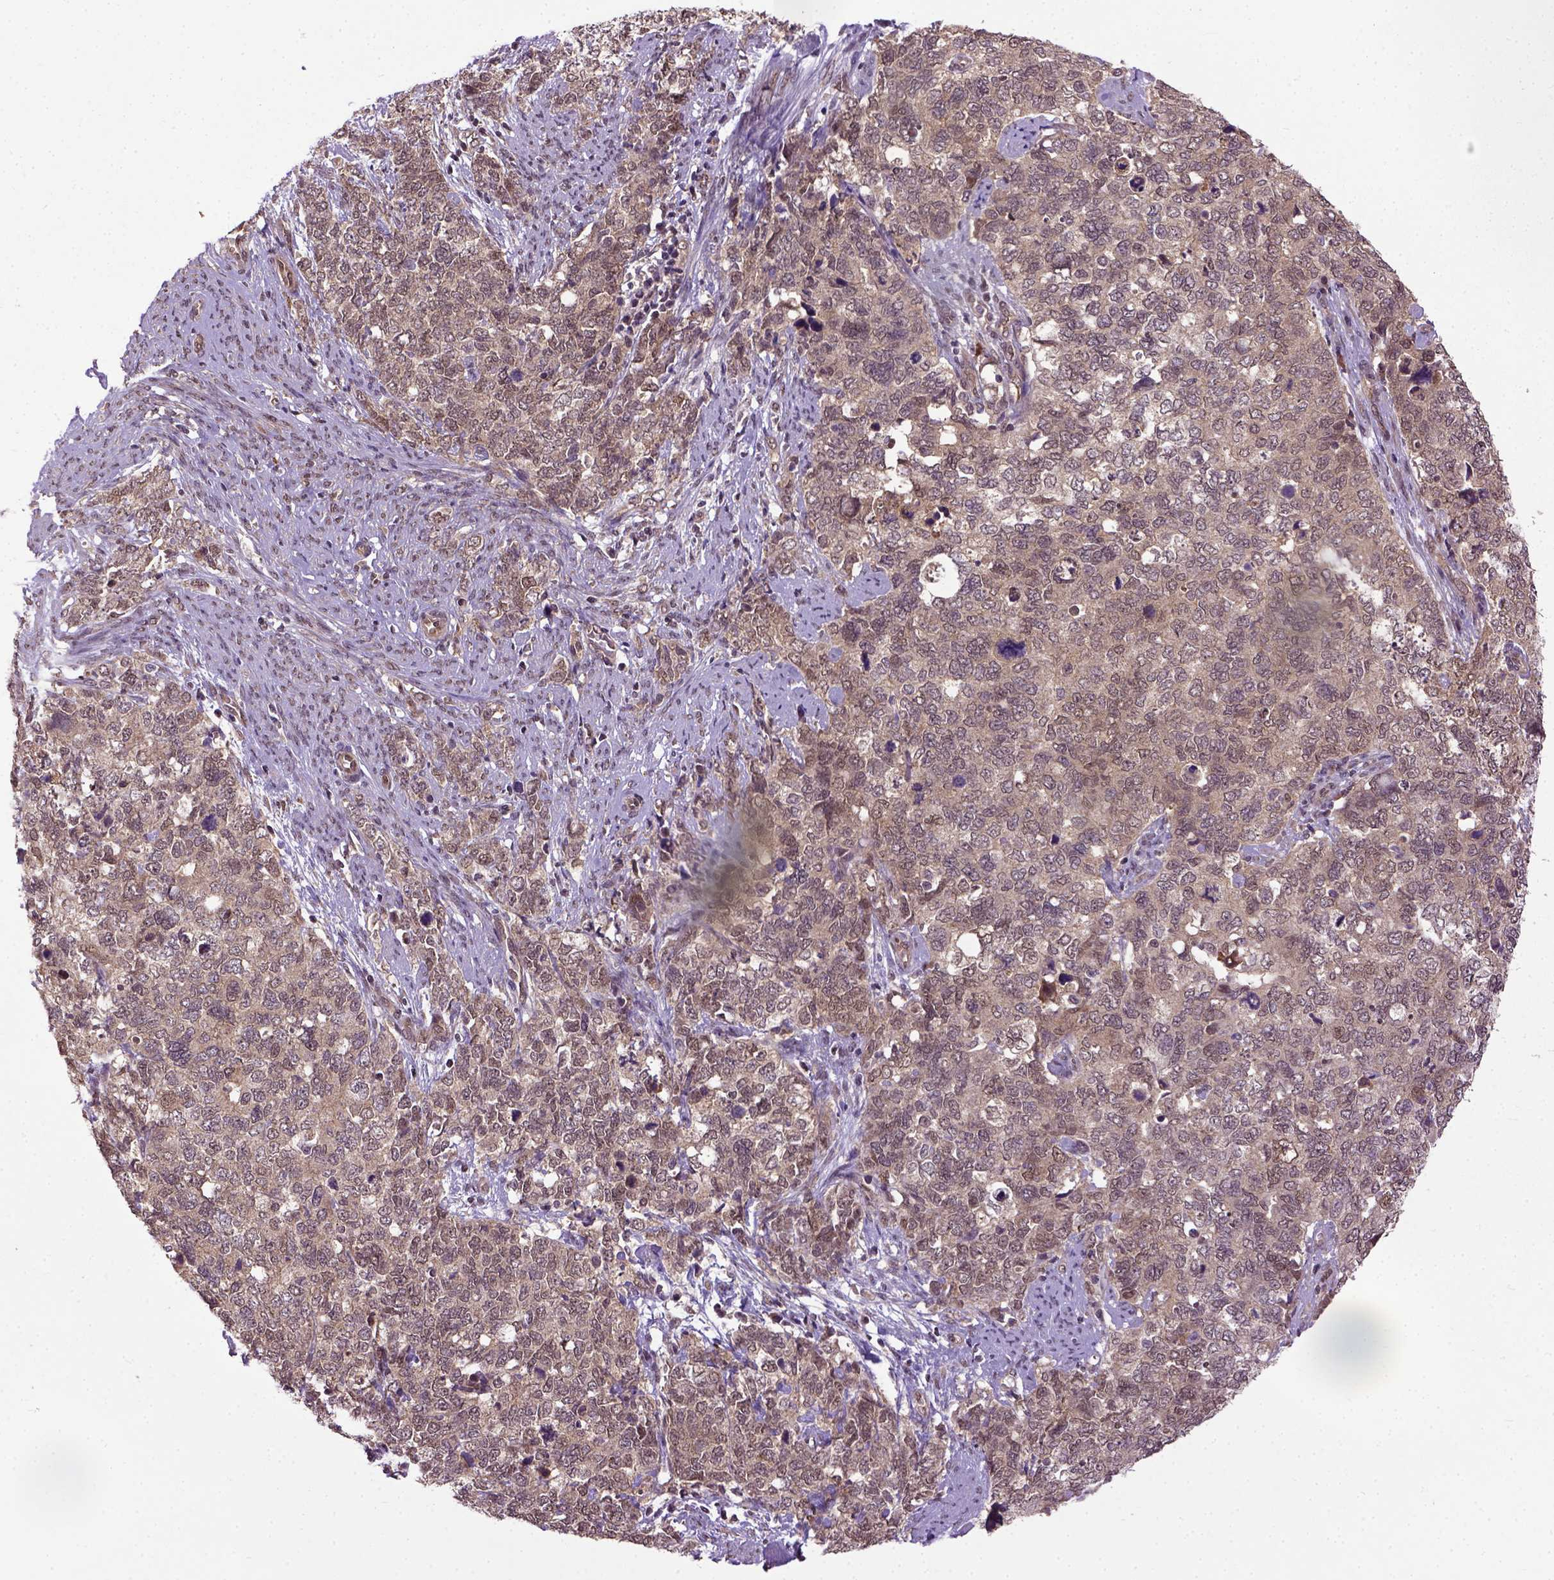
{"staining": {"intensity": "moderate", "quantity": ">75%", "location": "cytoplasmic/membranous,nuclear"}, "tissue": "cervical cancer", "cell_type": "Tumor cells", "image_type": "cancer", "snomed": [{"axis": "morphology", "description": "Squamous cell carcinoma, NOS"}, {"axis": "topography", "description": "Cervix"}], "caption": "Immunohistochemical staining of human cervical cancer (squamous cell carcinoma) reveals medium levels of moderate cytoplasmic/membranous and nuclear protein positivity in about >75% of tumor cells.", "gene": "UBA3", "patient": {"sex": "female", "age": 63}}